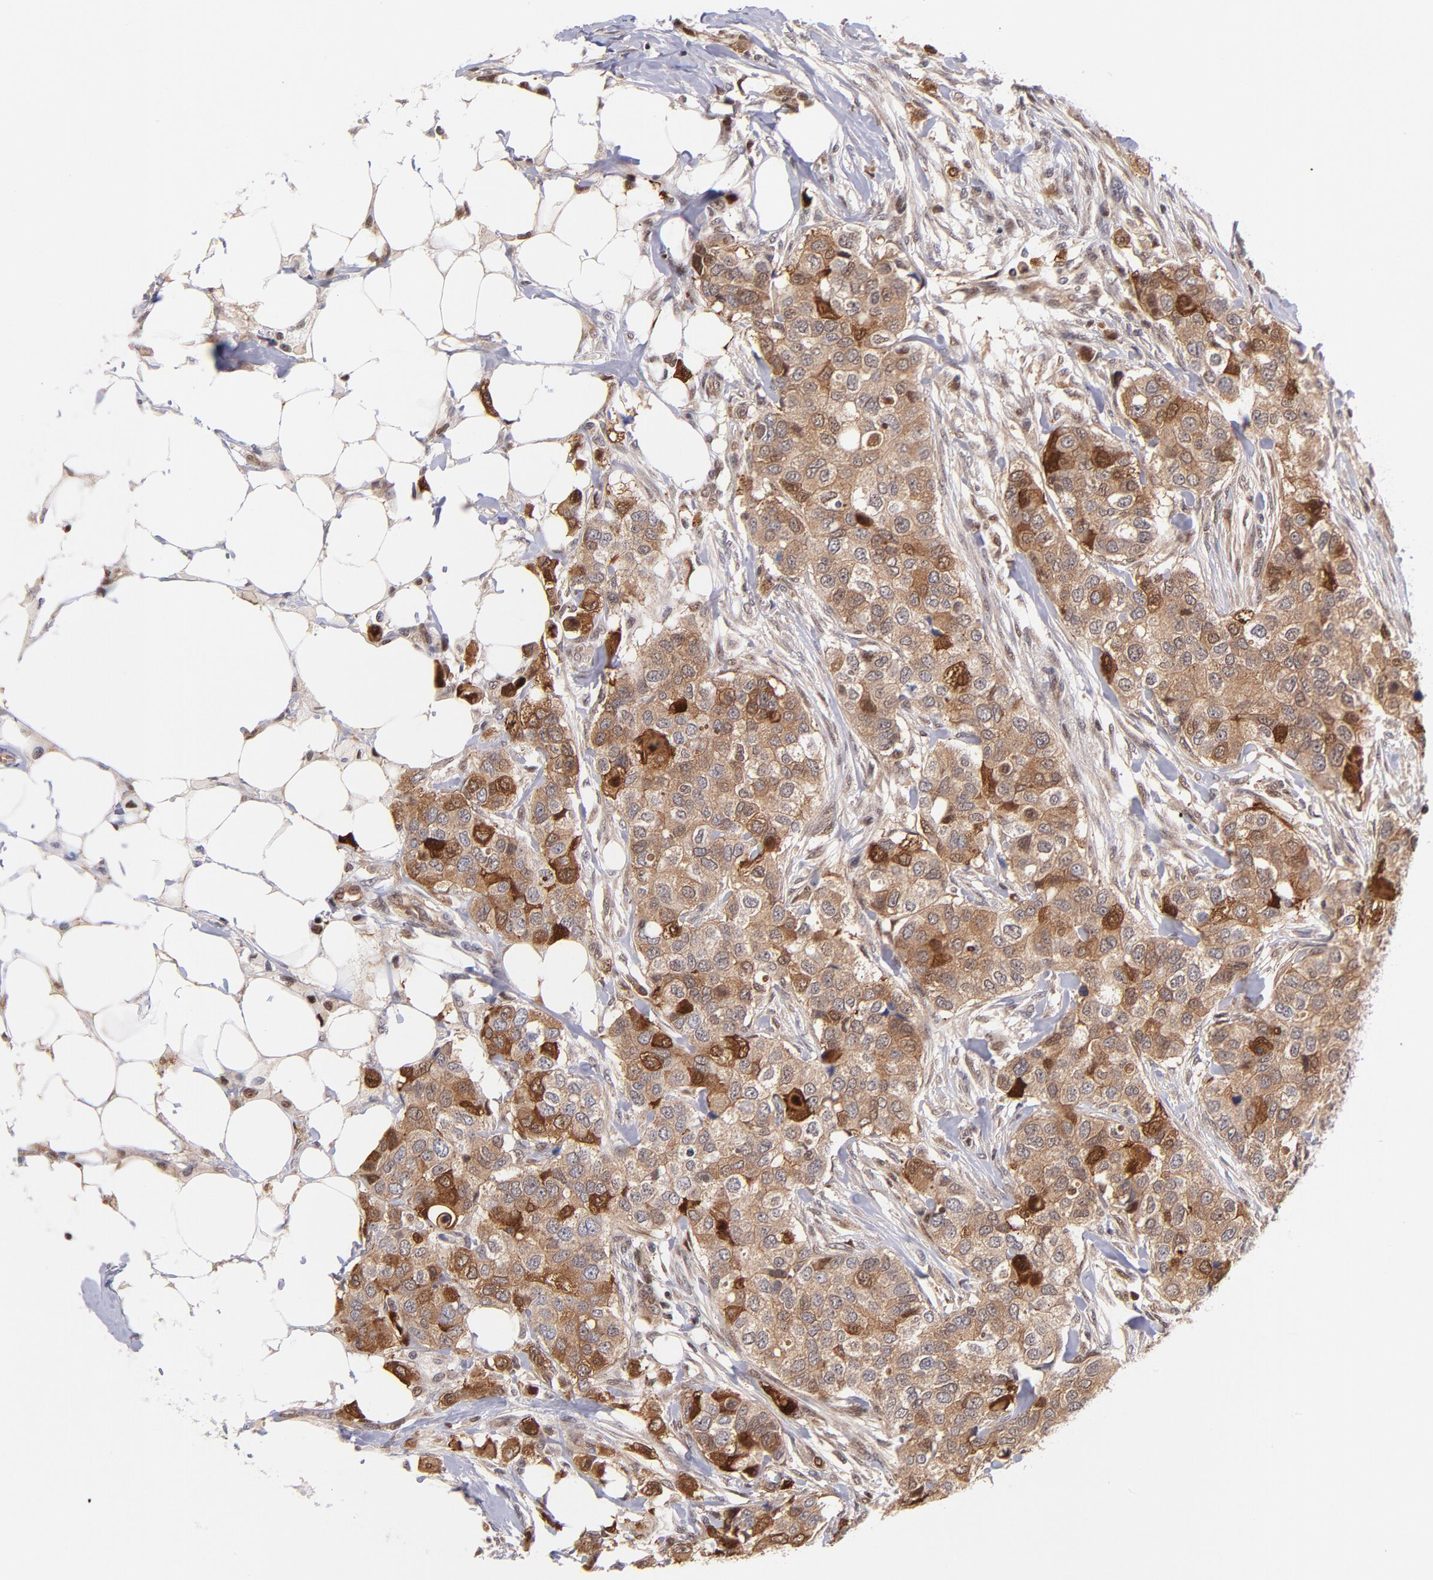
{"staining": {"intensity": "moderate", "quantity": ">75%", "location": "cytoplasmic/membranous,nuclear"}, "tissue": "breast cancer", "cell_type": "Tumor cells", "image_type": "cancer", "snomed": [{"axis": "morphology", "description": "Normal tissue, NOS"}, {"axis": "morphology", "description": "Duct carcinoma"}, {"axis": "topography", "description": "Breast"}], "caption": "Human breast intraductal carcinoma stained with a brown dye displays moderate cytoplasmic/membranous and nuclear positive positivity in approximately >75% of tumor cells.", "gene": "YWHAB", "patient": {"sex": "female", "age": 49}}